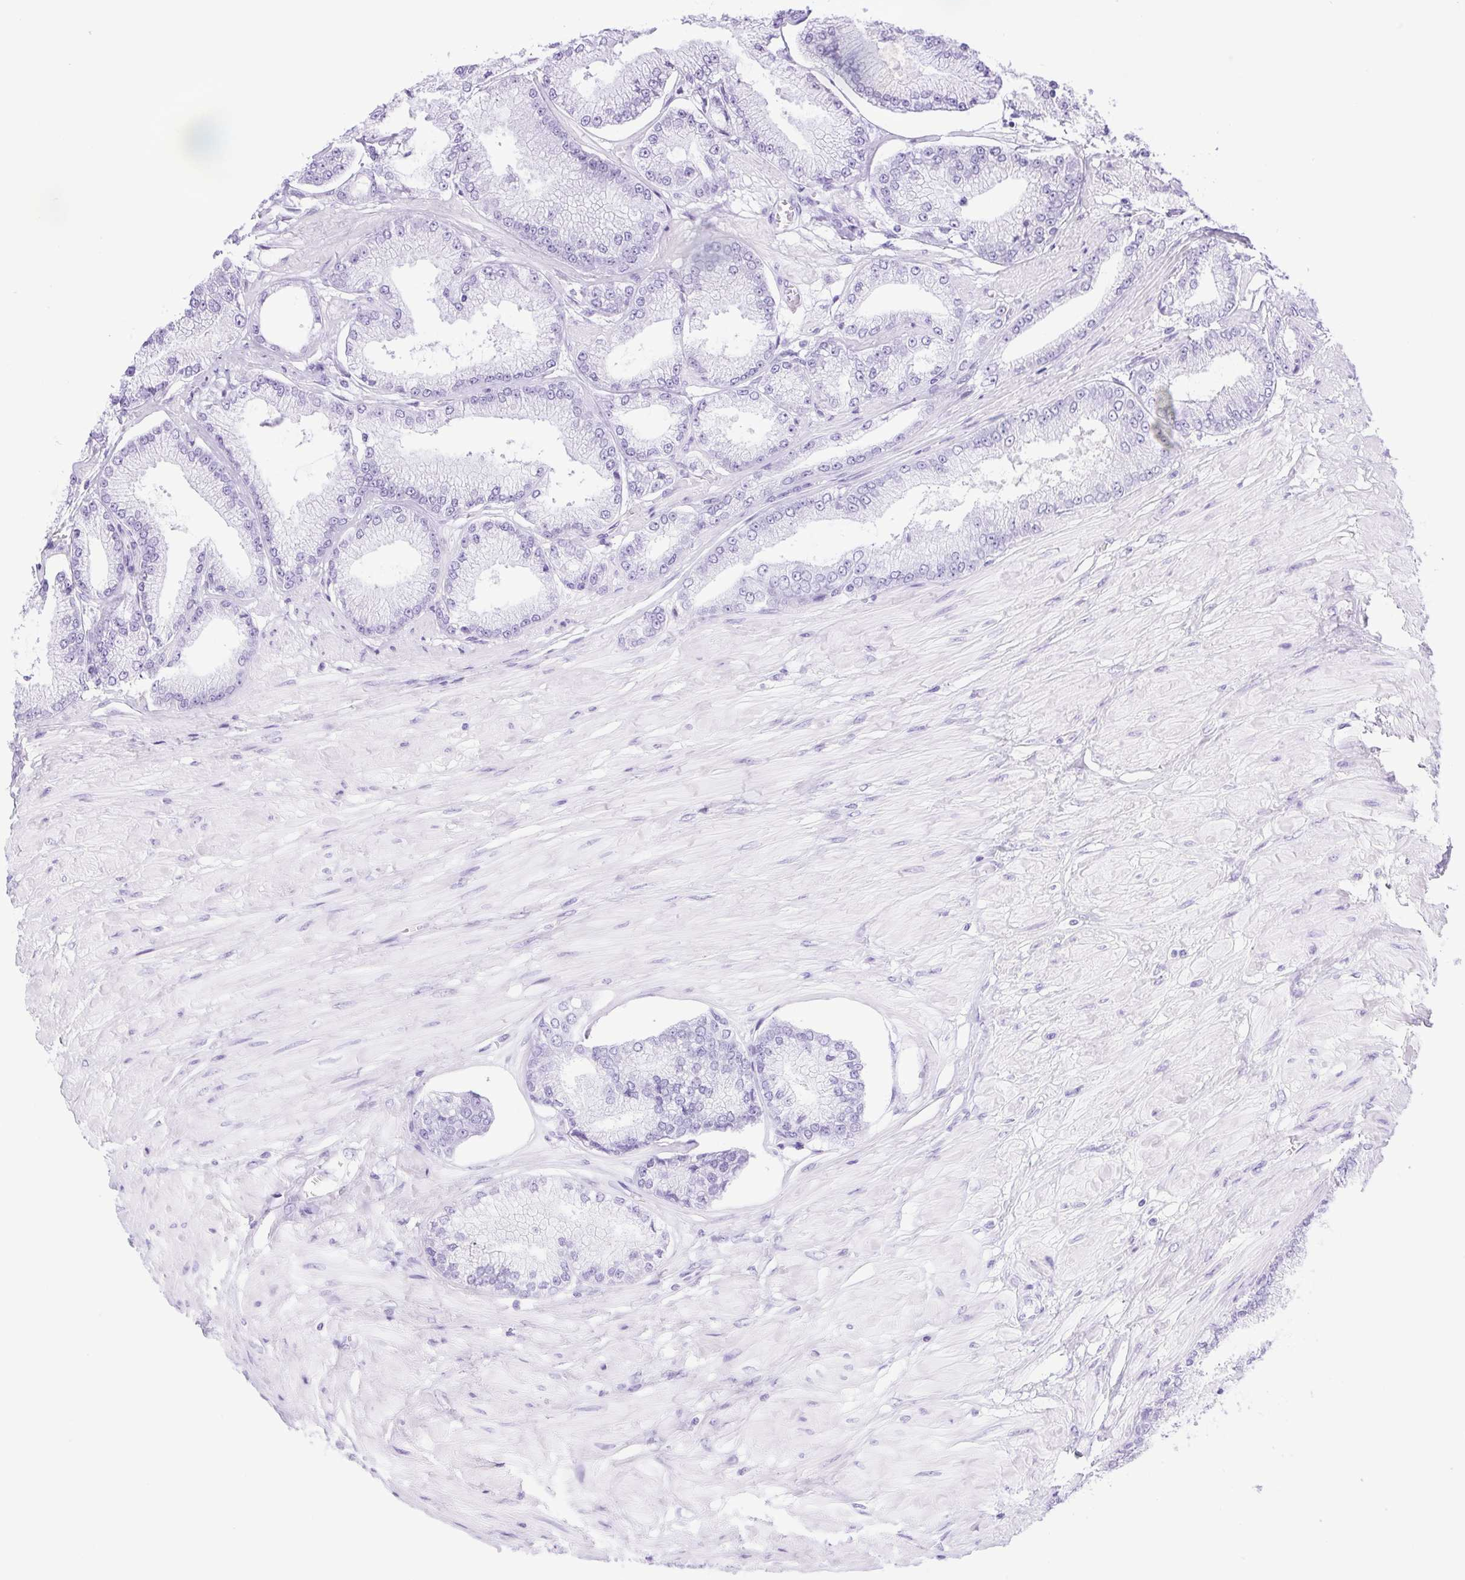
{"staining": {"intensity": "negative", "quantity": "none", "location": "none"}, "tissue": "prostate cancer", "cell_type": "Tumor cells", "image_type": "cancer", "snomed": [{"axis": "morphology", "description": "Adenocarcinoma, Low grade"}, {"axis": "topography", "description": "Prostate"}], "caption": "IHC of prostate cancer displays no staining in tumor cells.", "gene": "DDX17", "patient": {"sex": "male", "age": 55}}